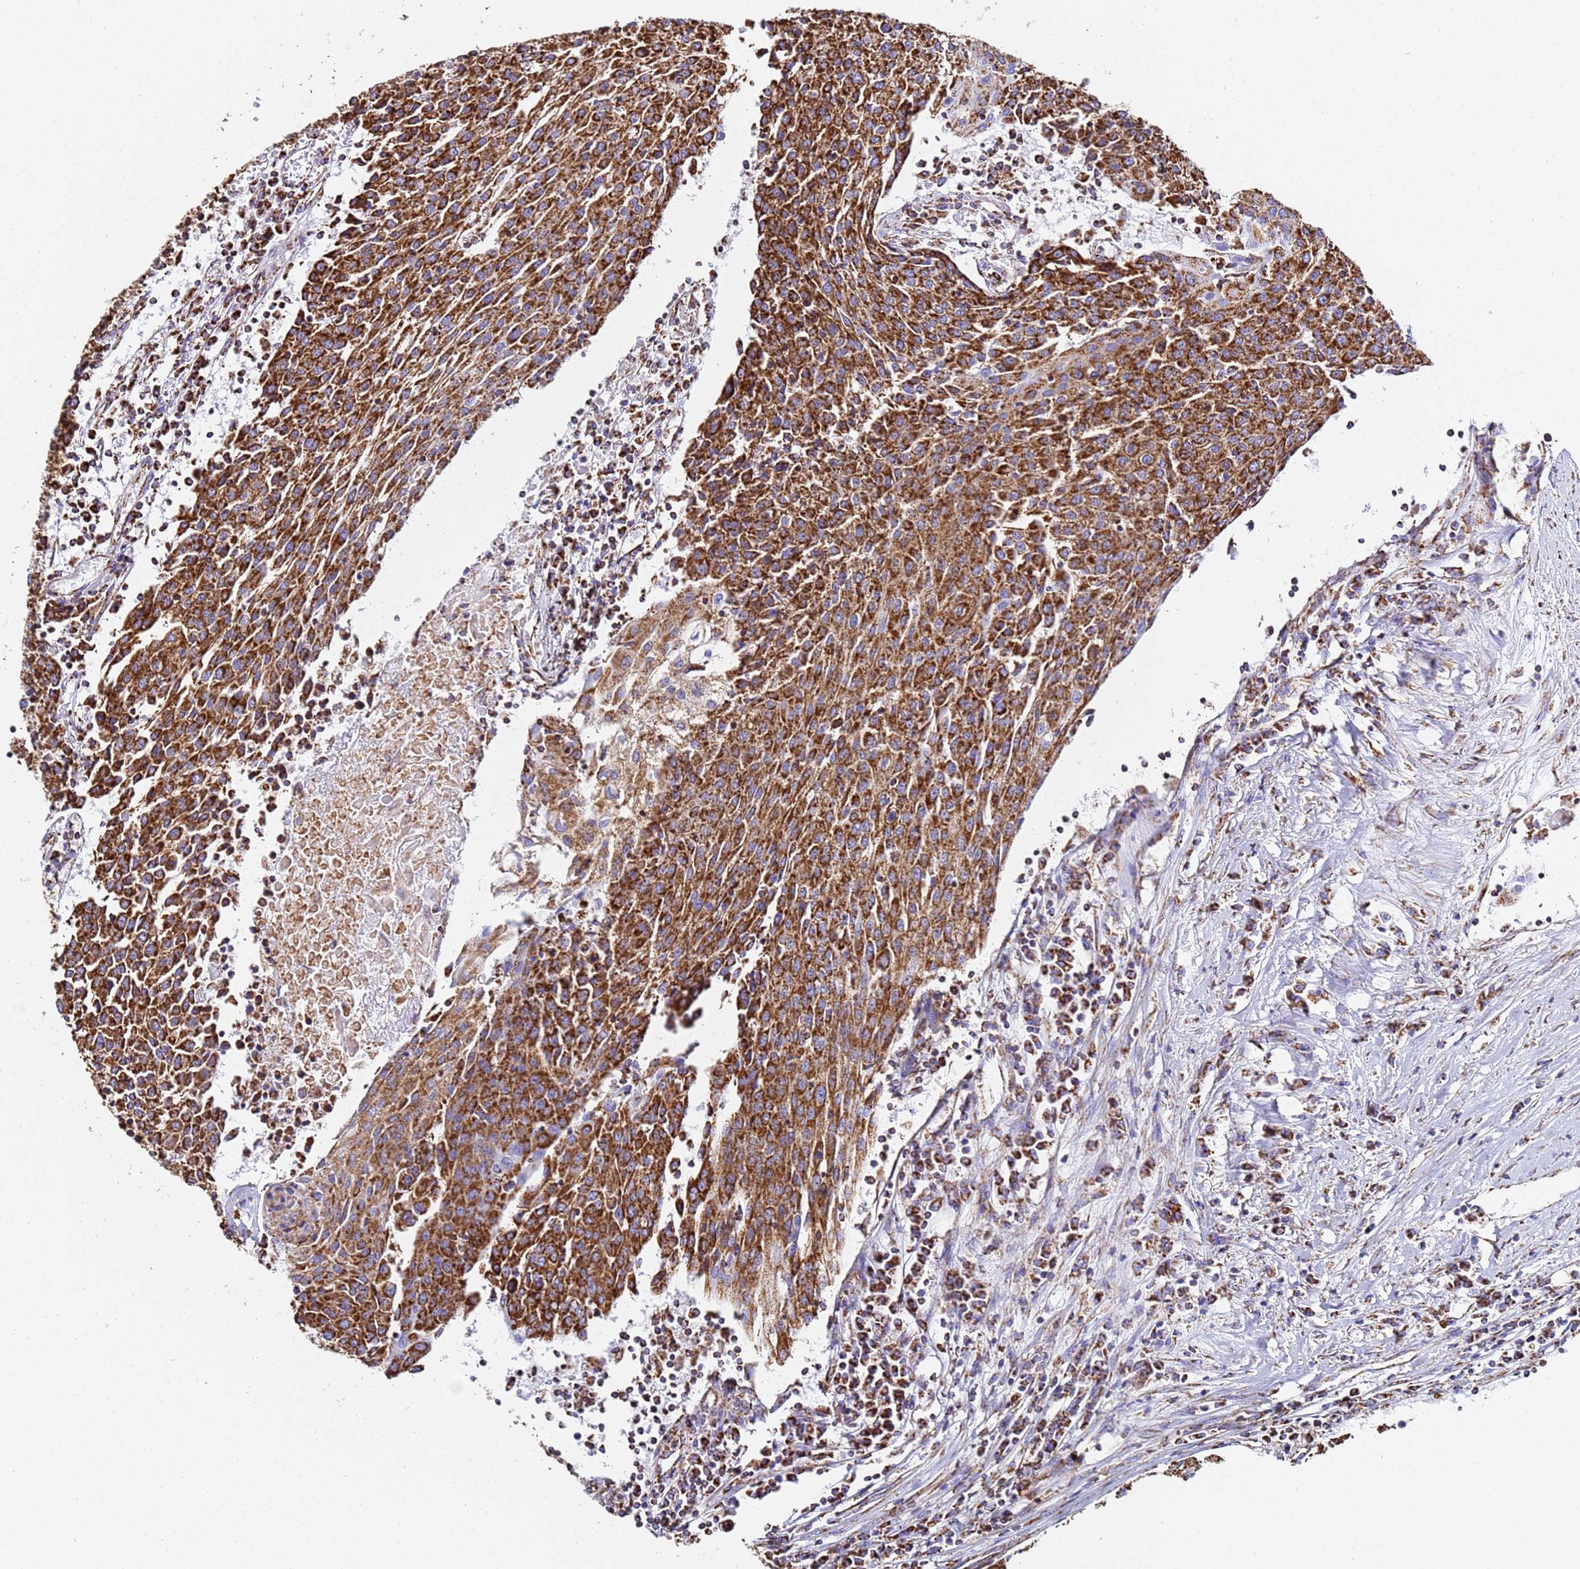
{"staining": {"intensity": "strong", "quantity": ">75%", "location": "cytoplasmic/membranous"}, "tissue": "urothelial cancer", "cell_type": "Tumor cells", "image_type": "cancer", "snomed": [{"axis": "morphology", "description": "Urothelial carcinoma, High grade"}, {"axis": "topography", "description": "Urinary bladder"}], "caption": "The image exhibits staining of high-grade urothelial carcinoma, revealing strong cytoplasmic/membranous protein staining (brown color) within tumor cells.", "gene": "PHB2", "patient": {"sex": "female", "age": 85}}